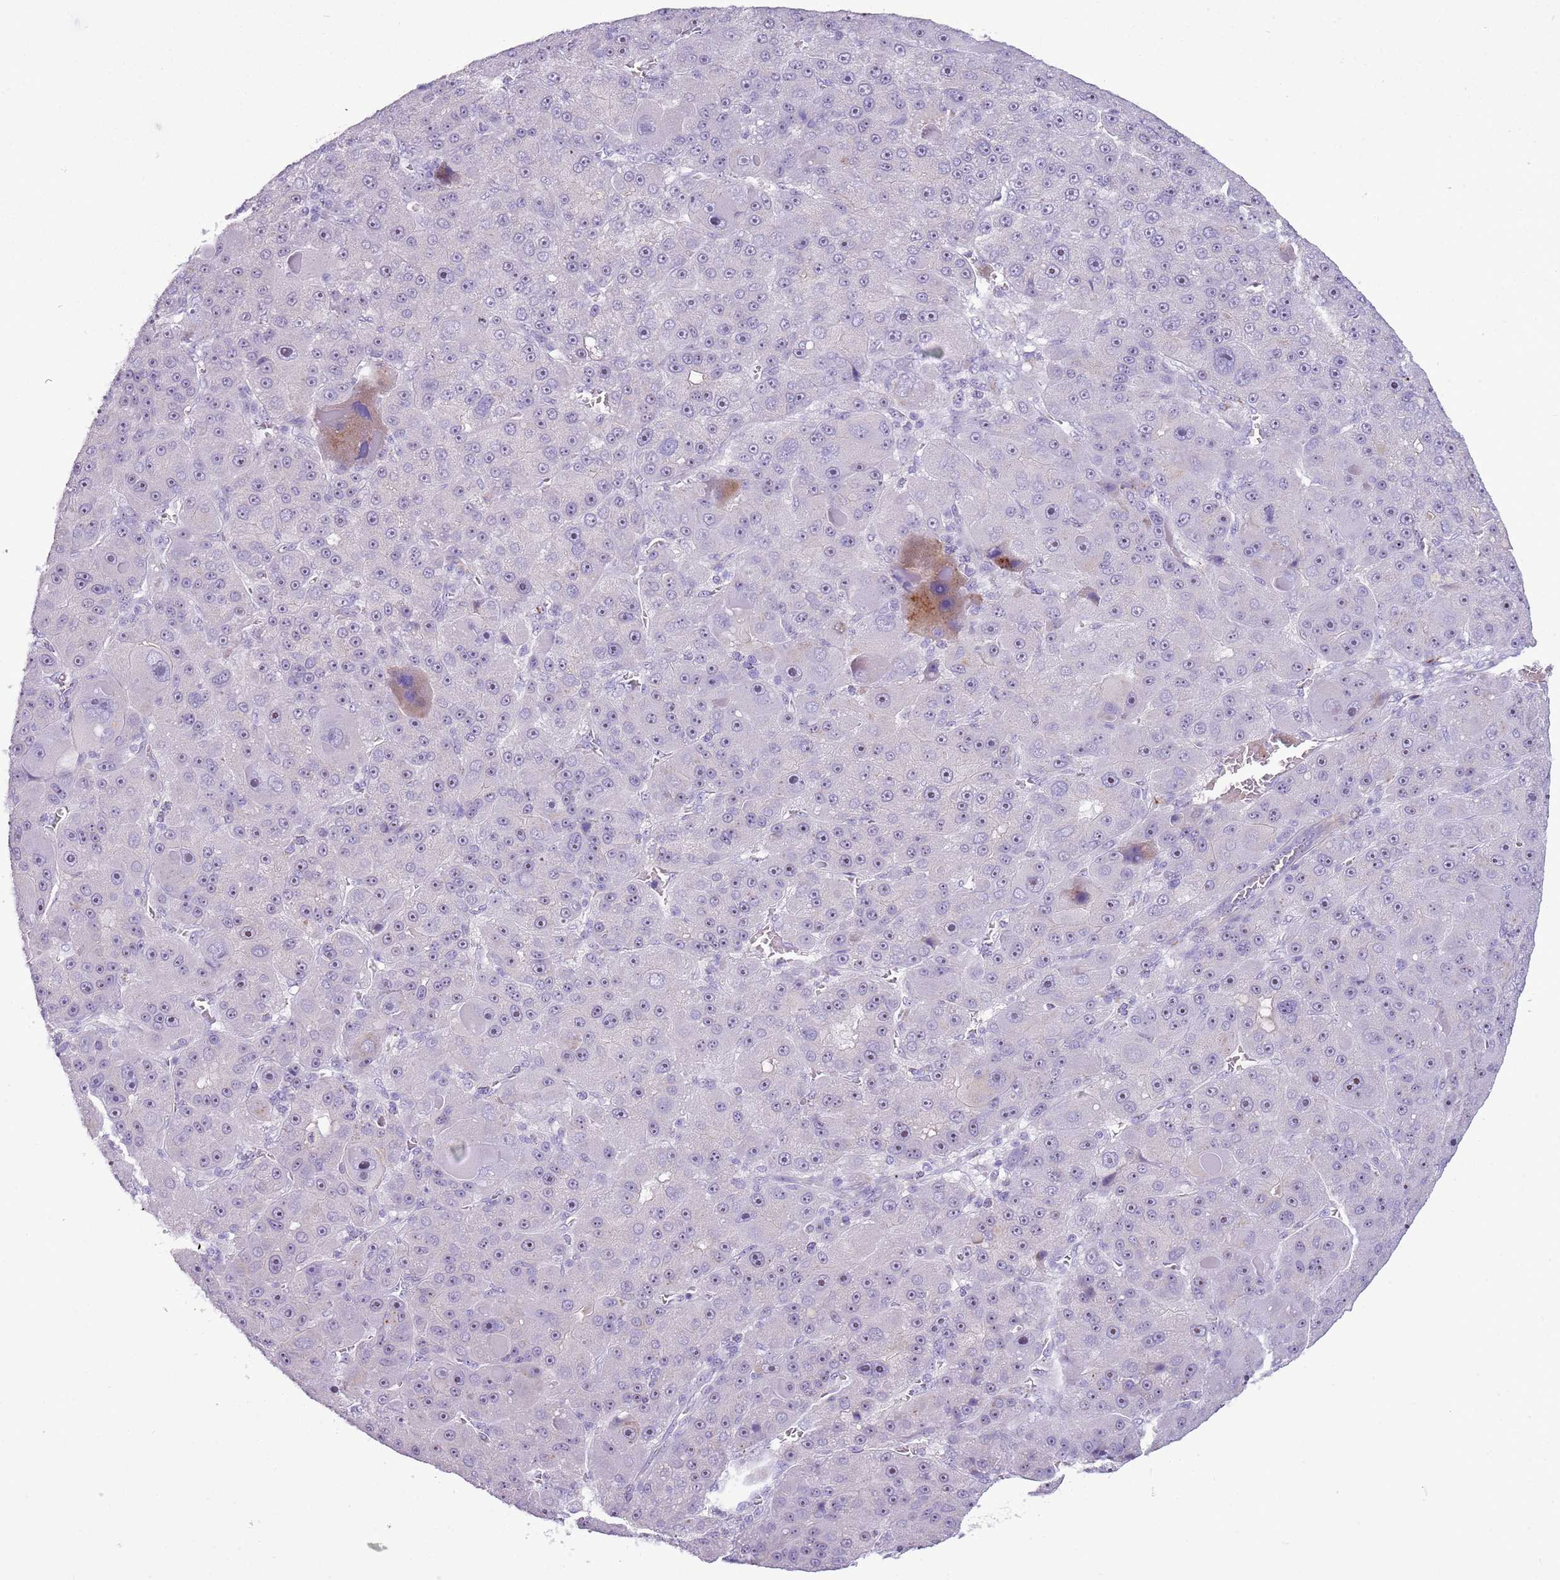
{"staining": {"intensity": "negative", "quantity": "none", "location": "none"}, "tissue": "liver cancer", "cell_type": "Tumor cells", "image_type": "cancer", "snomed": [{"axis": "morphology", "description": "Carcinoma, Hepatocellular, NOS"}, {"axis": "topography", "description": "Liver"}], "caption": "DAB immunohistochemical staining of human liver cancer shows no significant staining in tumor cells.", "gene": "NBPF6", "patient": {"sex": "male", "age": 76}}